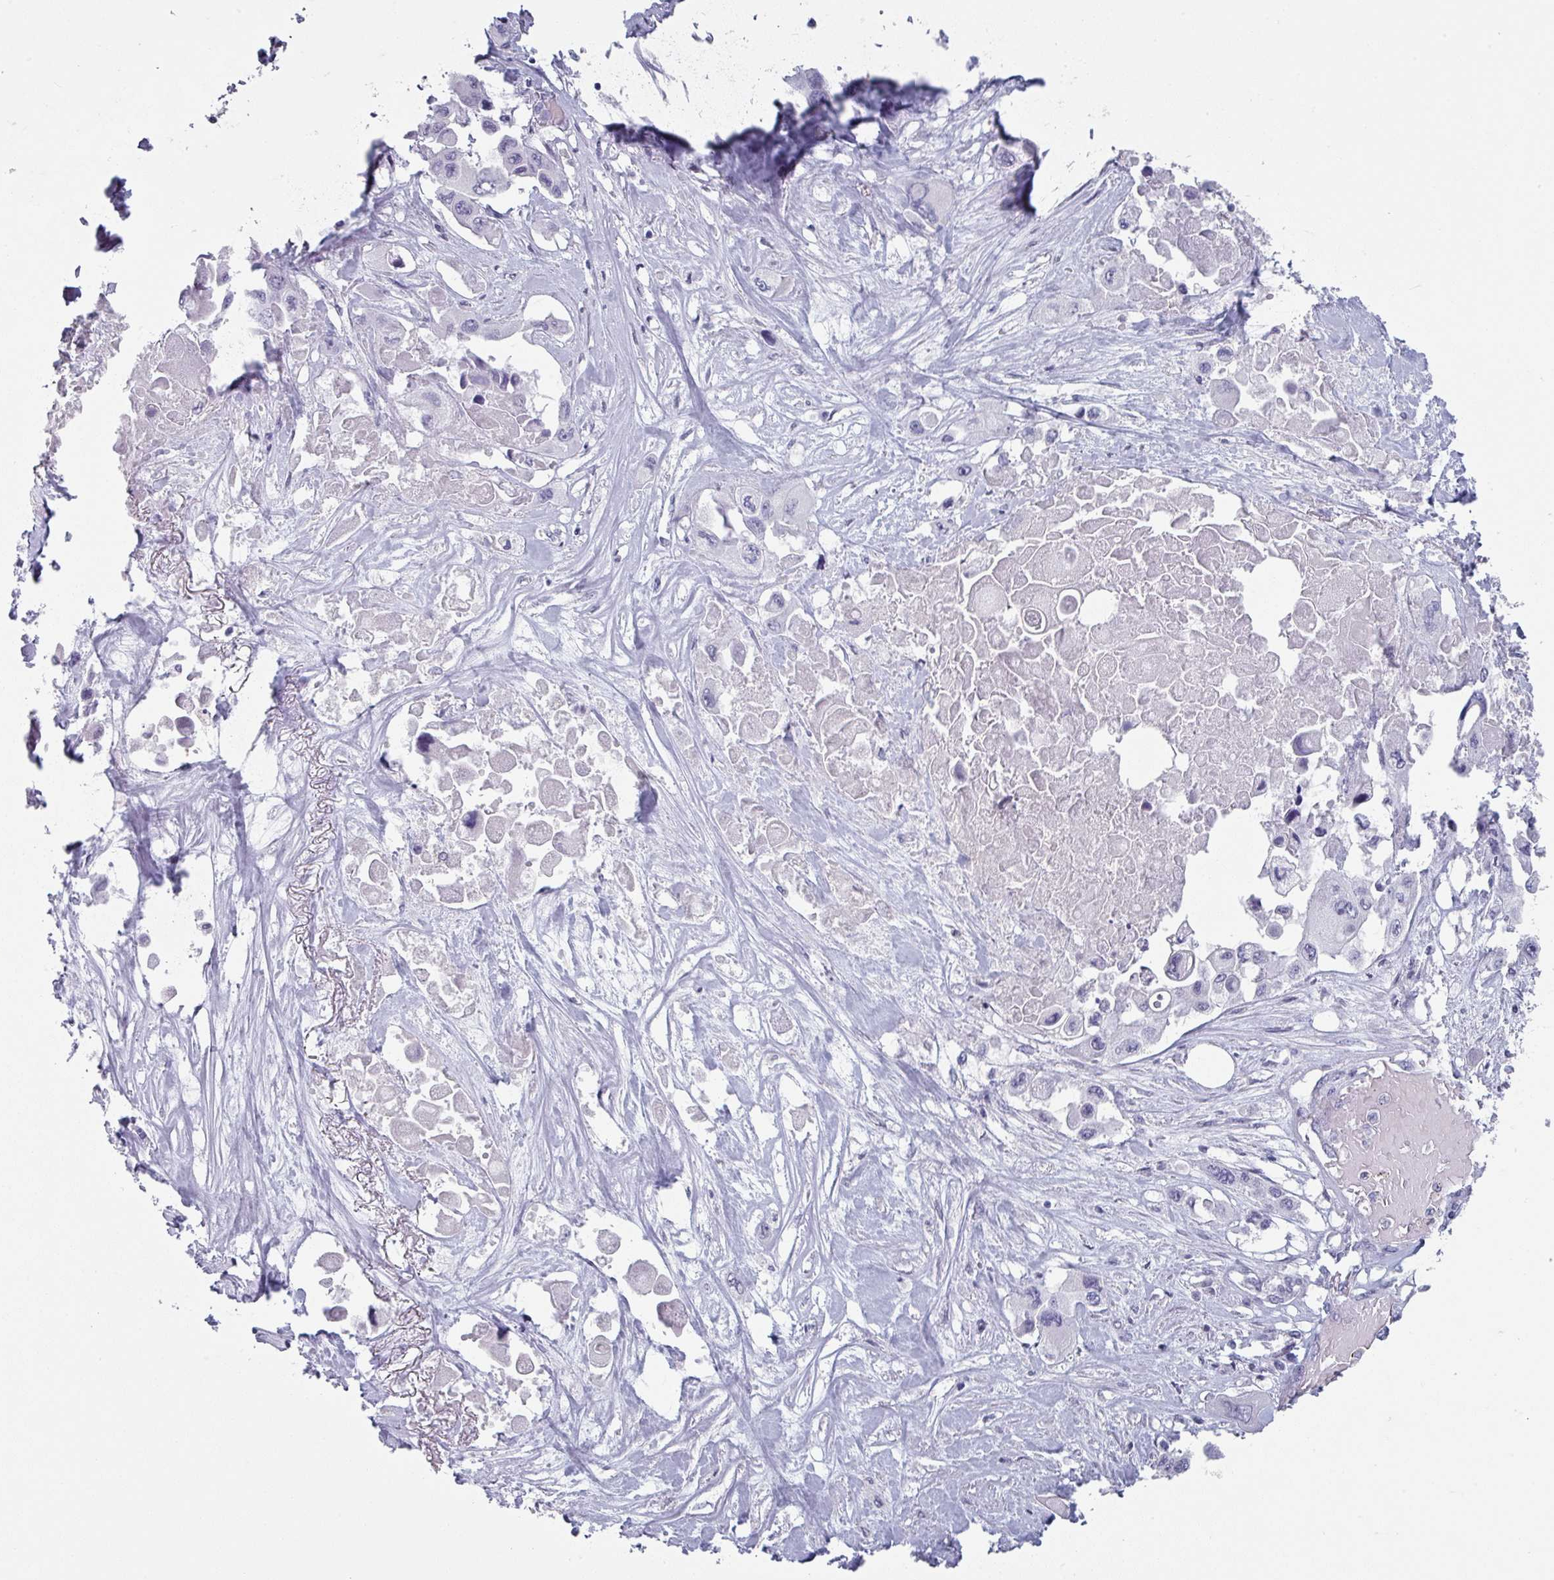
{"staining": {"intensity": "negative", "quantity": "none", "location": "none"}, "tissue": "pancreatic cancer", "cell_type": "Tumor cells", "image_type": "cancer", "snomed": [{"axis": "morphology", "description": "Adenocarcinoma, NOS"}, {"axis": "topography", "description": "Pancreas"}], "caption": "A high-resolution photomicrograph shows IHC staining of pancreatic adenocarcinoma, which exhibits no significant staining in tumor cells. (Stains: DAB immunohistochemistry with hematoxylin counter stain, Microscopy: brightfield microscopy at high magnification).", "gene": "SLC35G2", "patient": {"sex": "male", "age": 92}}